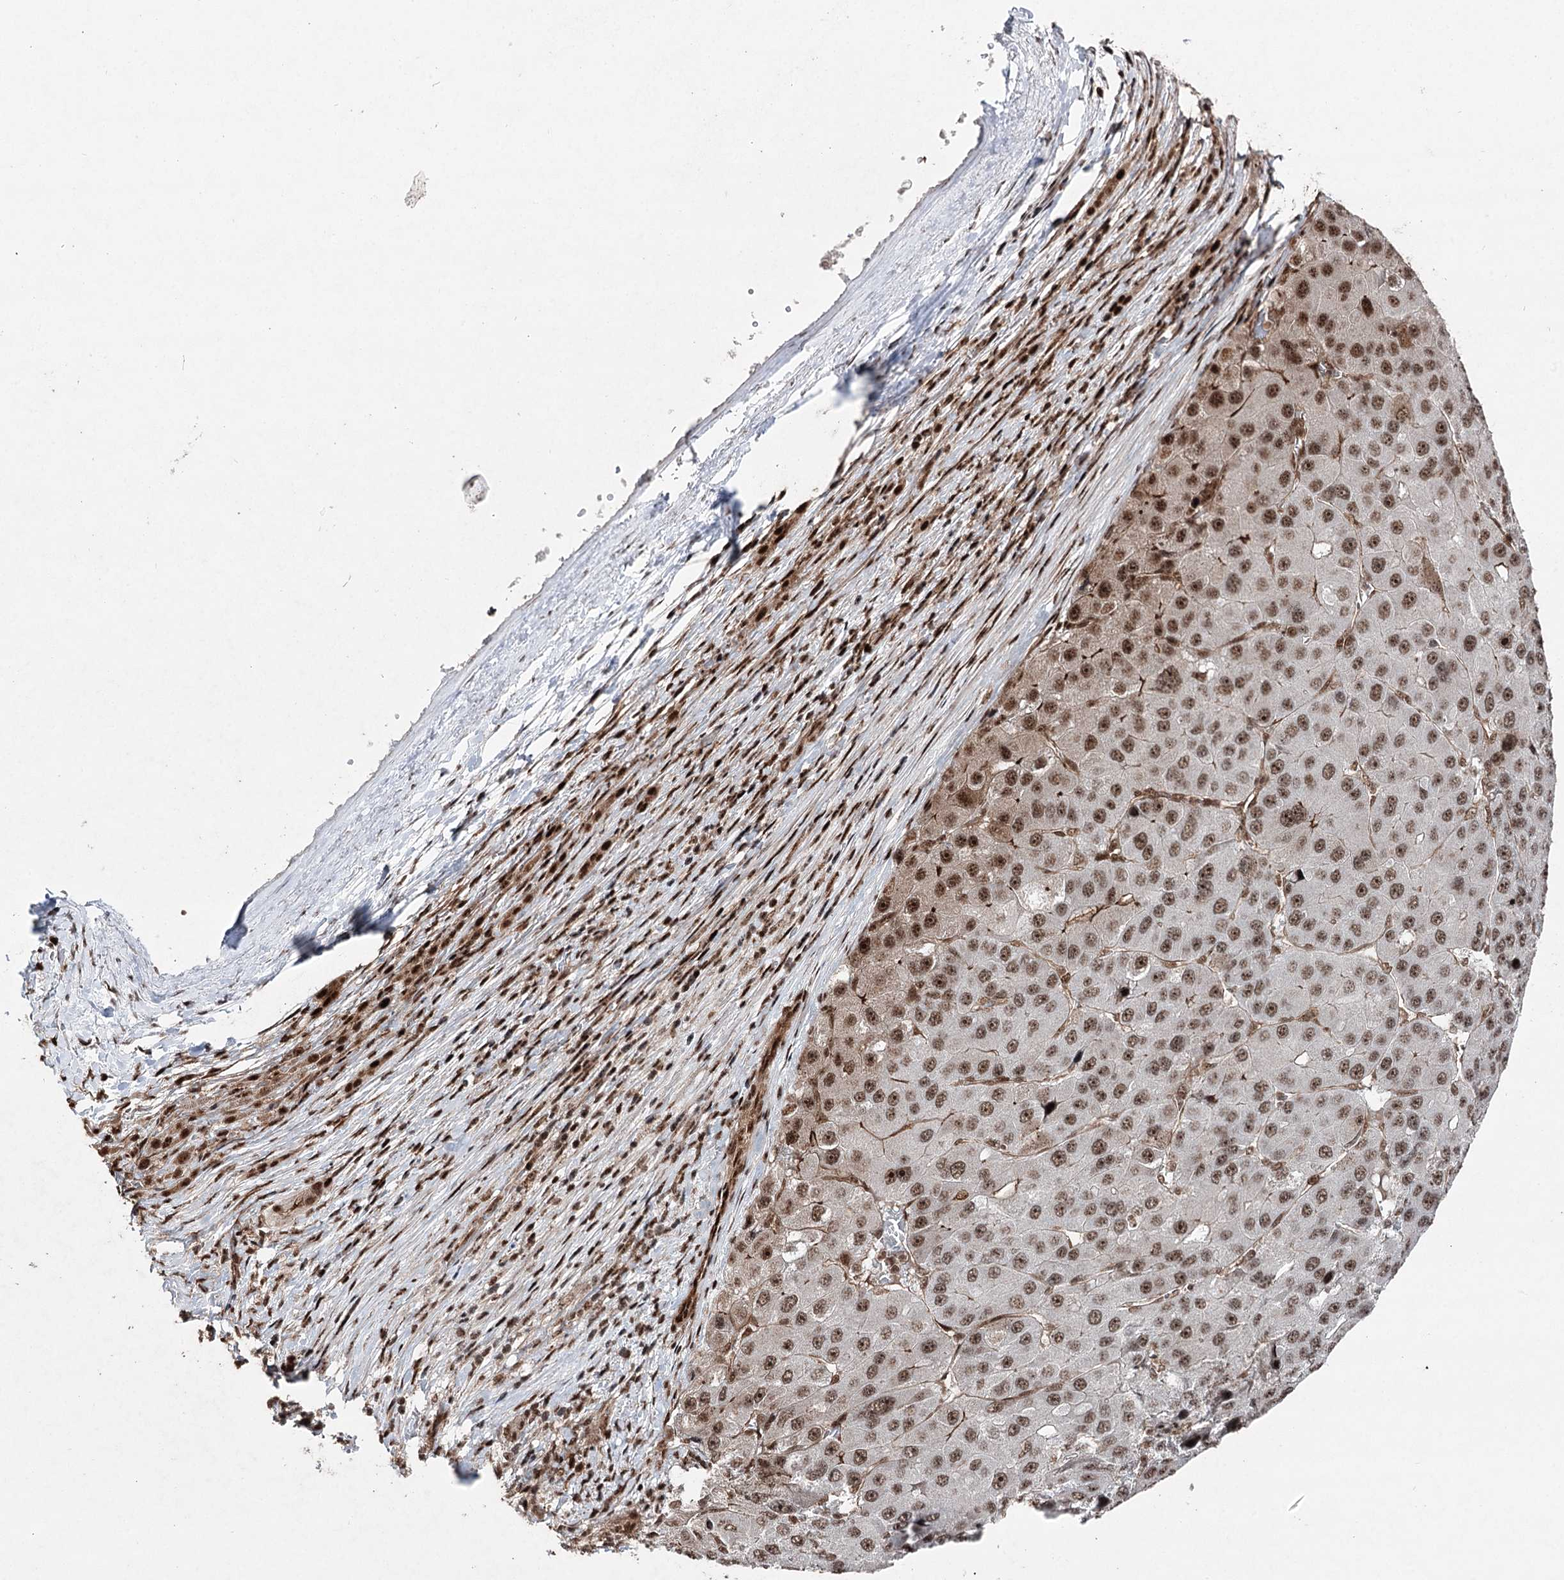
{"staining": {"intensity": "moderate", "quantity": ">75%", "location": "nuclear"}, "tissue": "liver cancer", "cell_type": "Tumor cells", "image_type": "cancer", "snomed": [{"axis": "morphology", "description": "Carcinoma, Hepatocellular, NOS"}, {"axis": "topography", "description": "Liver"}], "caption": "Liver cancer (hepatocellular carcinoma) was stained to show a protein in brown. There is medium levels of moderate nuclear positivity in approximately >75% of tumor cells. The staining is performed using DAB (3,3'-diaminobenzidine) brown chromogen to label protein expression. The nuclei are counter-stained blue using hematoxylin.", "gene": "PDCD4", "patient": {"sex": "female", "age": 73}}